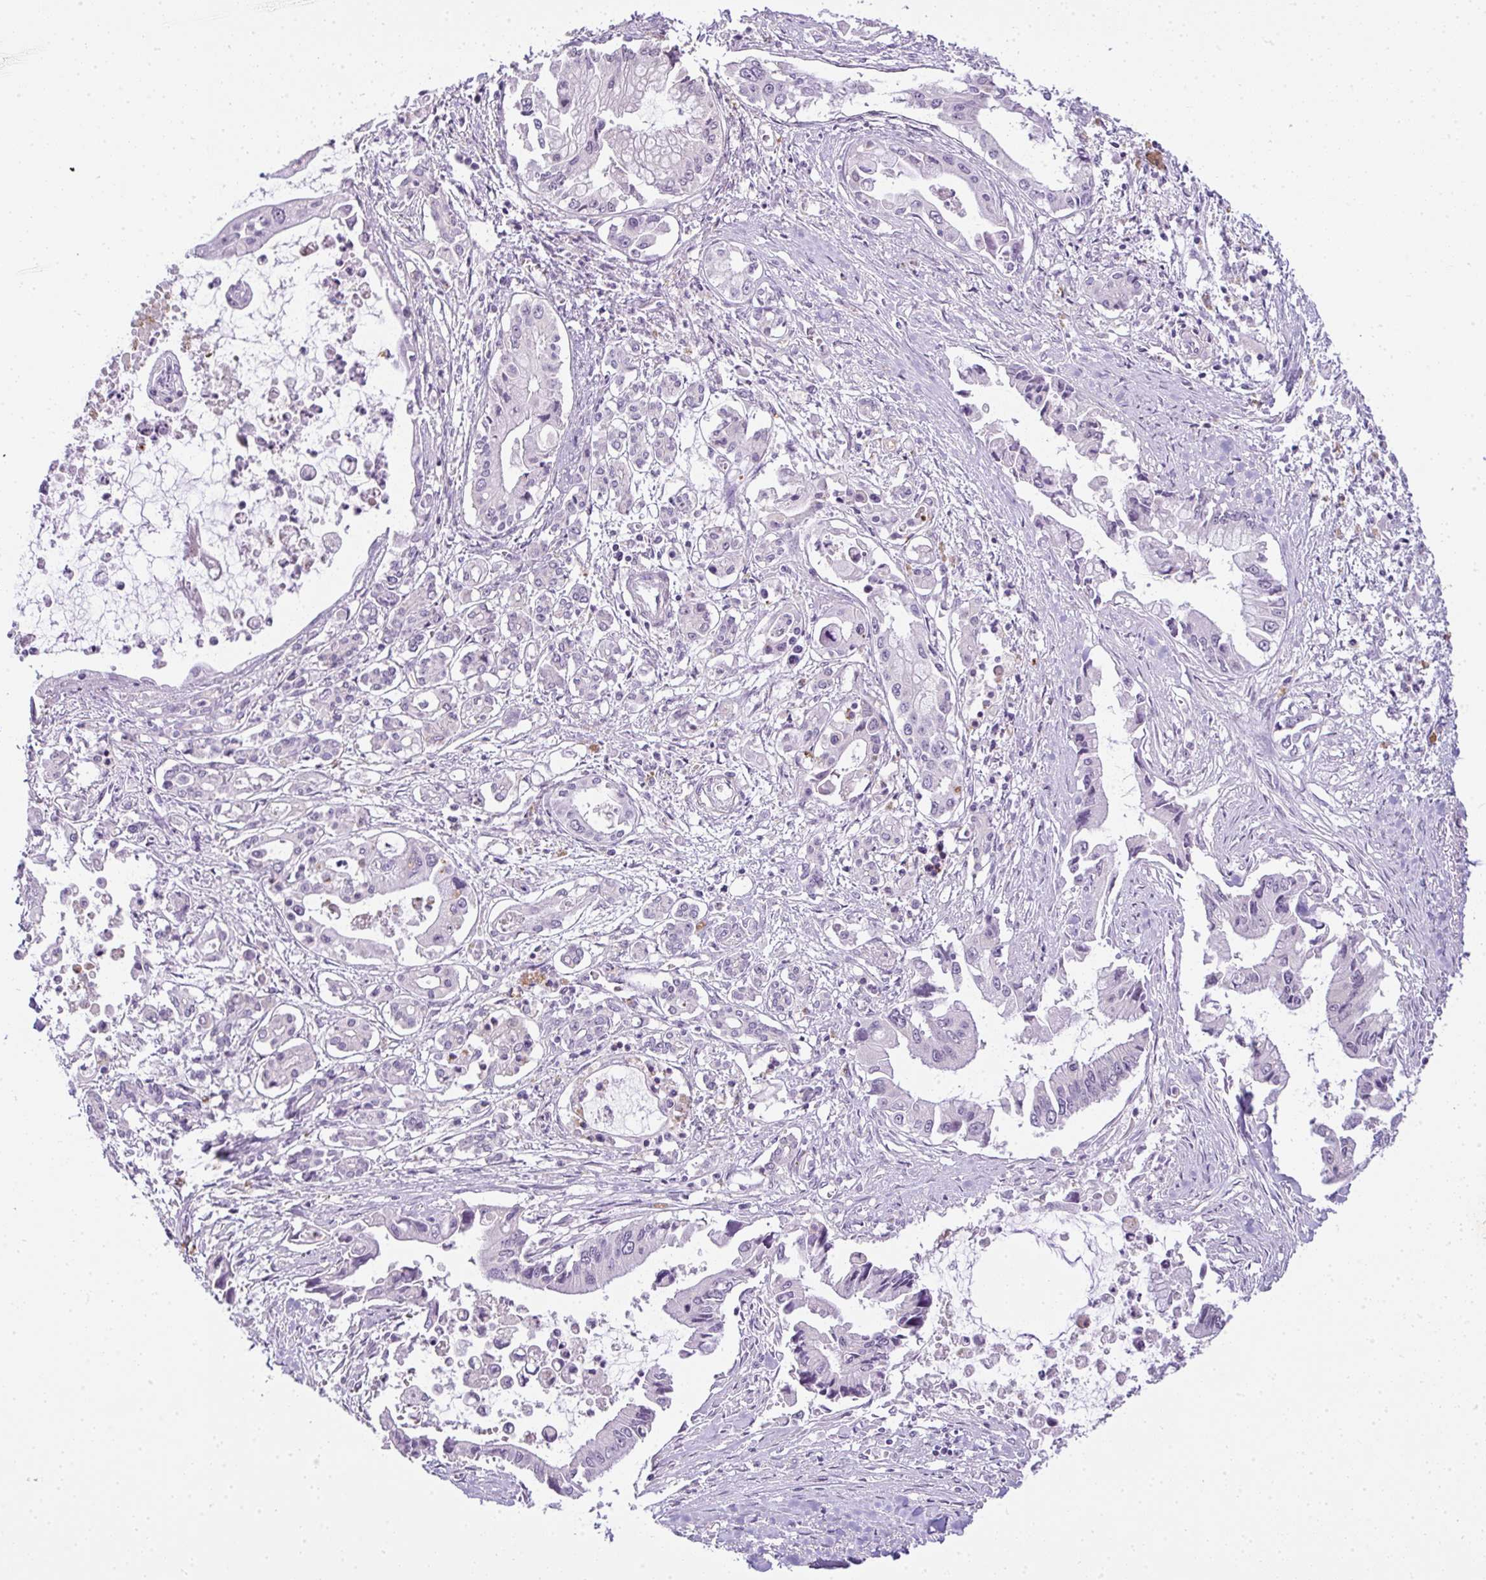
{"staining": {"intensity": "negative", "quantity": "none", "location": "none"}, "tissue": "pancreatic cancer", "cell_type": "Tumor cells", "image_type": "cancer", "snomed": [{"axis": "morphology", "description": "Adenocarcinoma, NOS"}, {"axis": "topography", "description": "Pancreas"}], "caption": "Adenocarcinoma (pancreatic) was stained to show a protein in brown. There is no significant expression in tumor cells.", "gene": "CMPK1", "patient": {"sex": "male", "age": 84}}